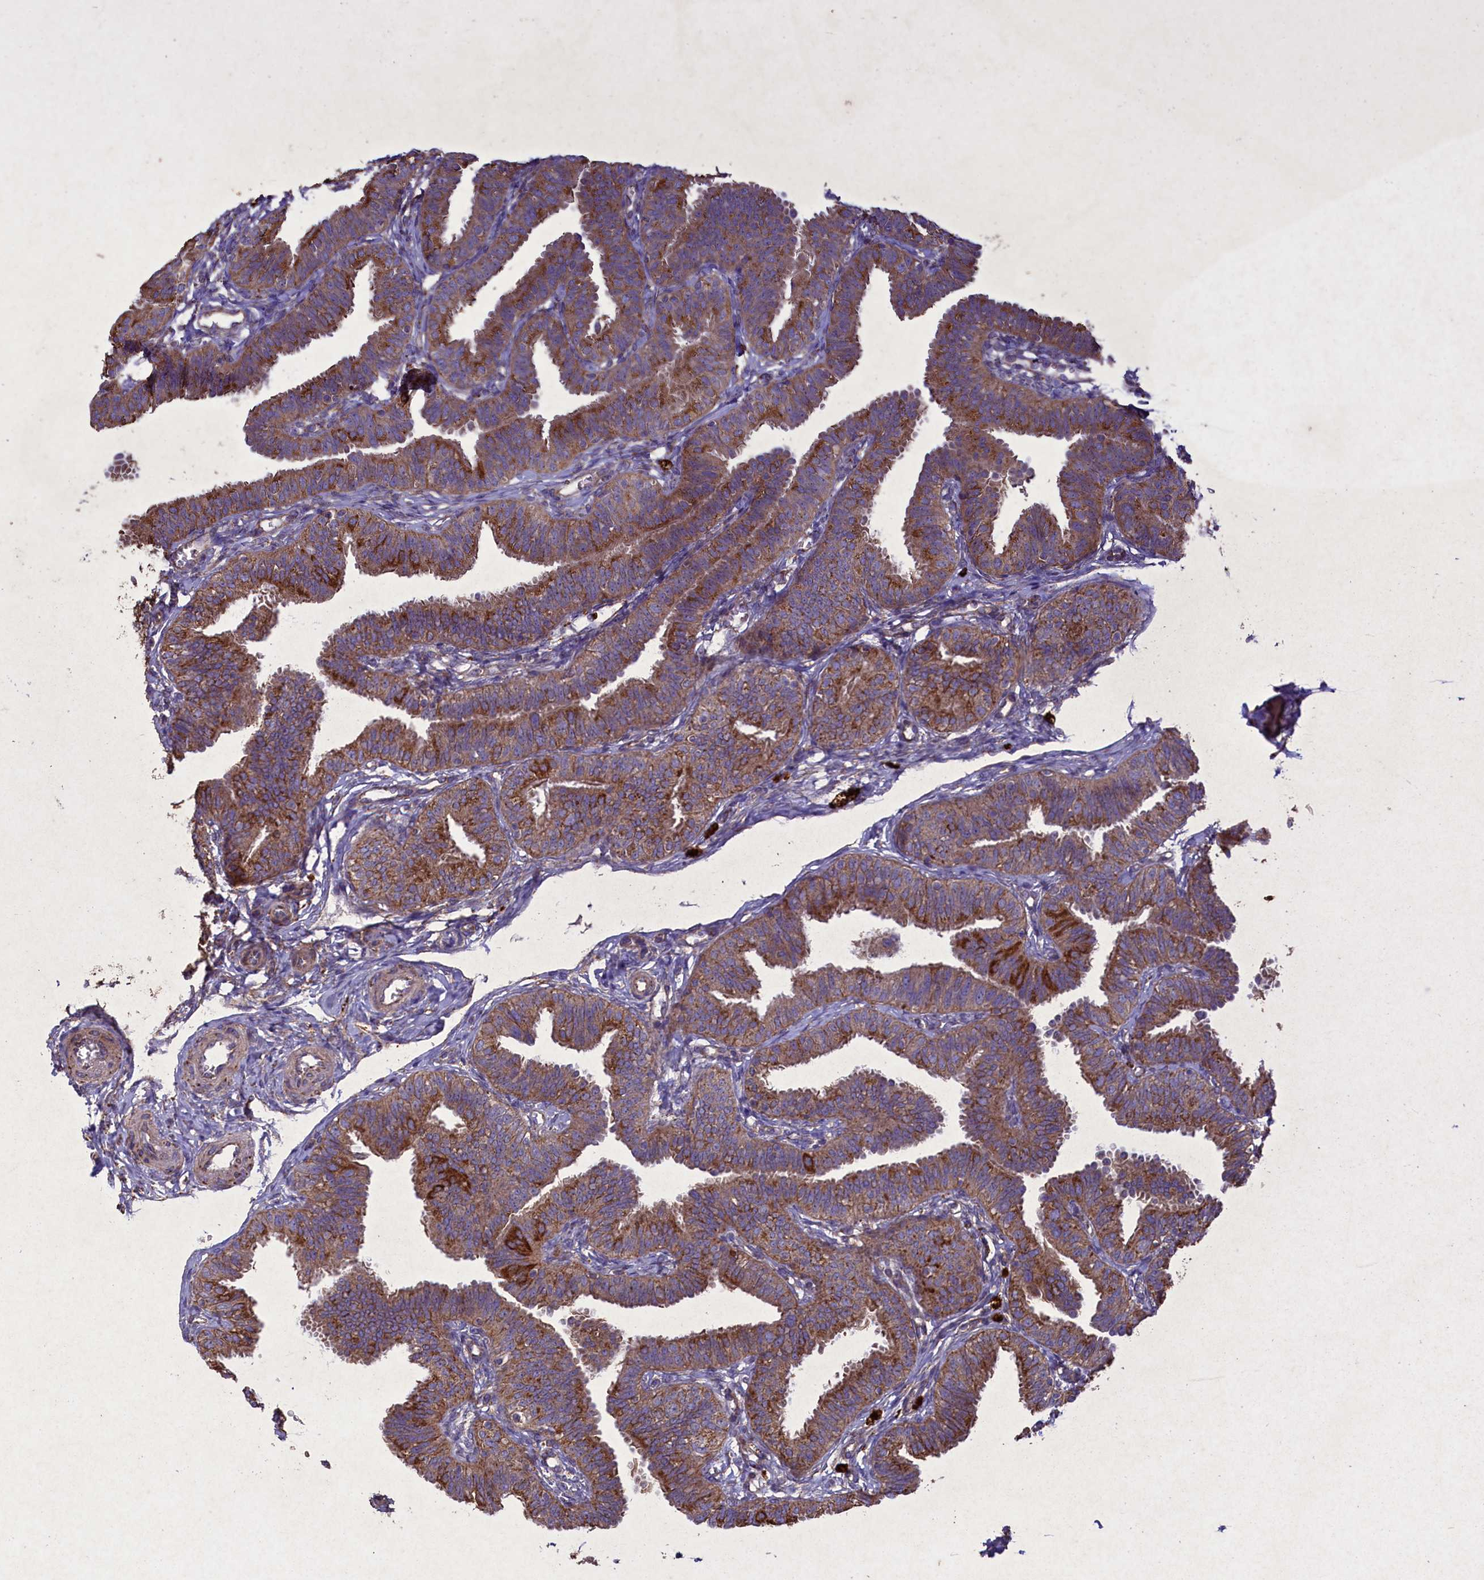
{"staining": {"intensity": "moderate", "quantity": ">75%", "location": "cytoplasmic/membranous"}, "tissue": "fallopian tube", "cell_type": "Glandular cells", "image_type": "normal", "snomed": [{"axis": "morphology", "description": "Normal tissue, NOS"}, {"axis": "topography", "description": "Fallopian tube"}], "caption": "Immunohistochemical staining of normal fallopian tube displays >75% levels of moderate cytoplasmic/membranous protein expression in approximately >75% of glandular cells.", "gene": "CIAO2B", "patient": {"sex": "female", "age": 35}}